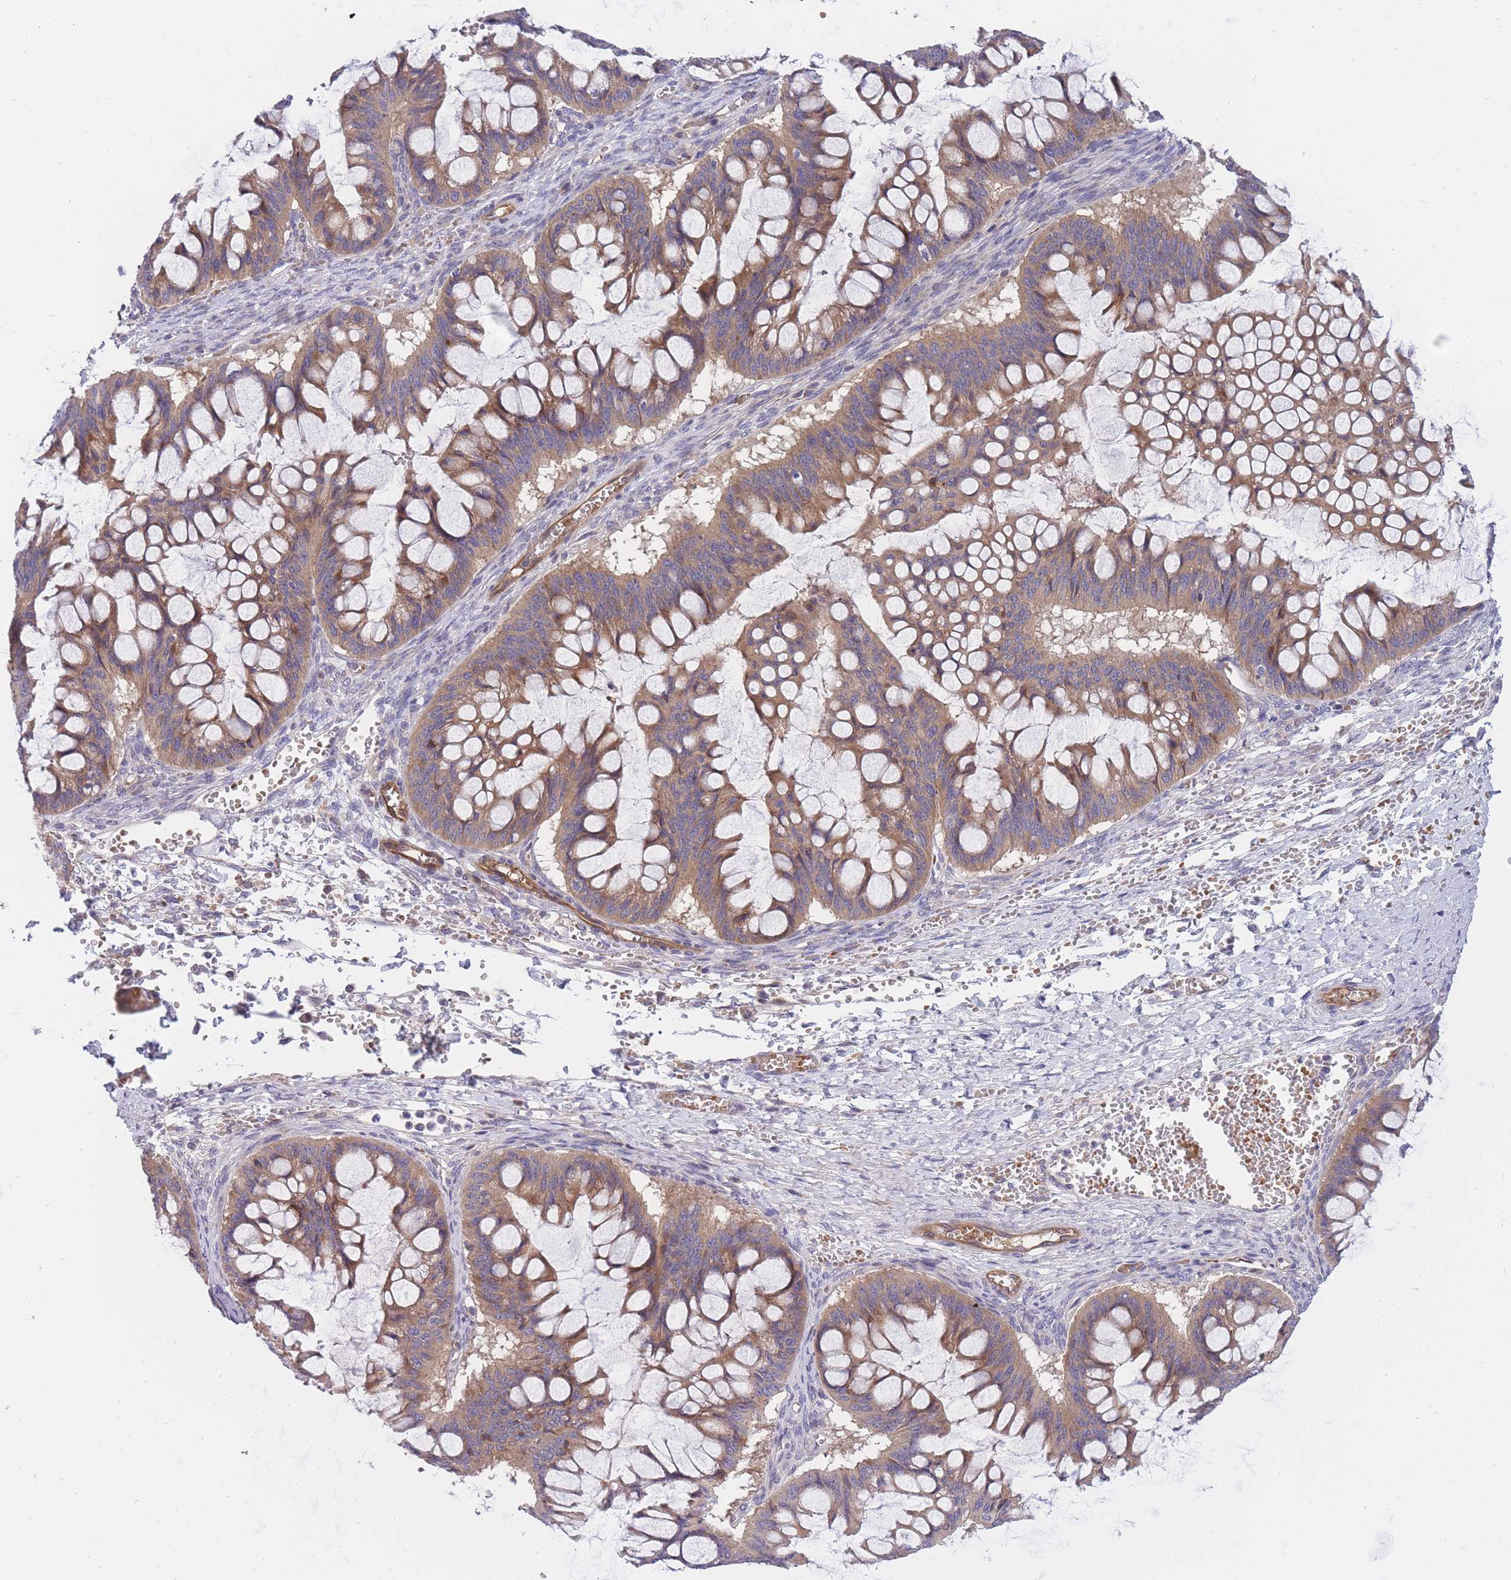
{"staining": {"intensity": "moderate", "quantity": ">75%", "location": "cytoplasmic/membranous"}, "tissue": "ovarian cancer", "cell_type": "Tumor cells", "image_type": "cancer", "snomed": [{"axis": "morphology", "description": "Cystadenocarcinoma, mucinous, NOS"}, {"axis": "topography", "description": "Ovary"}], "caption": "An image of ovarian cancer (mucinous cystadenocarcinoma) stained for a protein shows moderate cytoplasmic/membranous brown staining in tumor cells.", "gene": "CRYGN", "patient": {"sex": "female", "age": 73}}